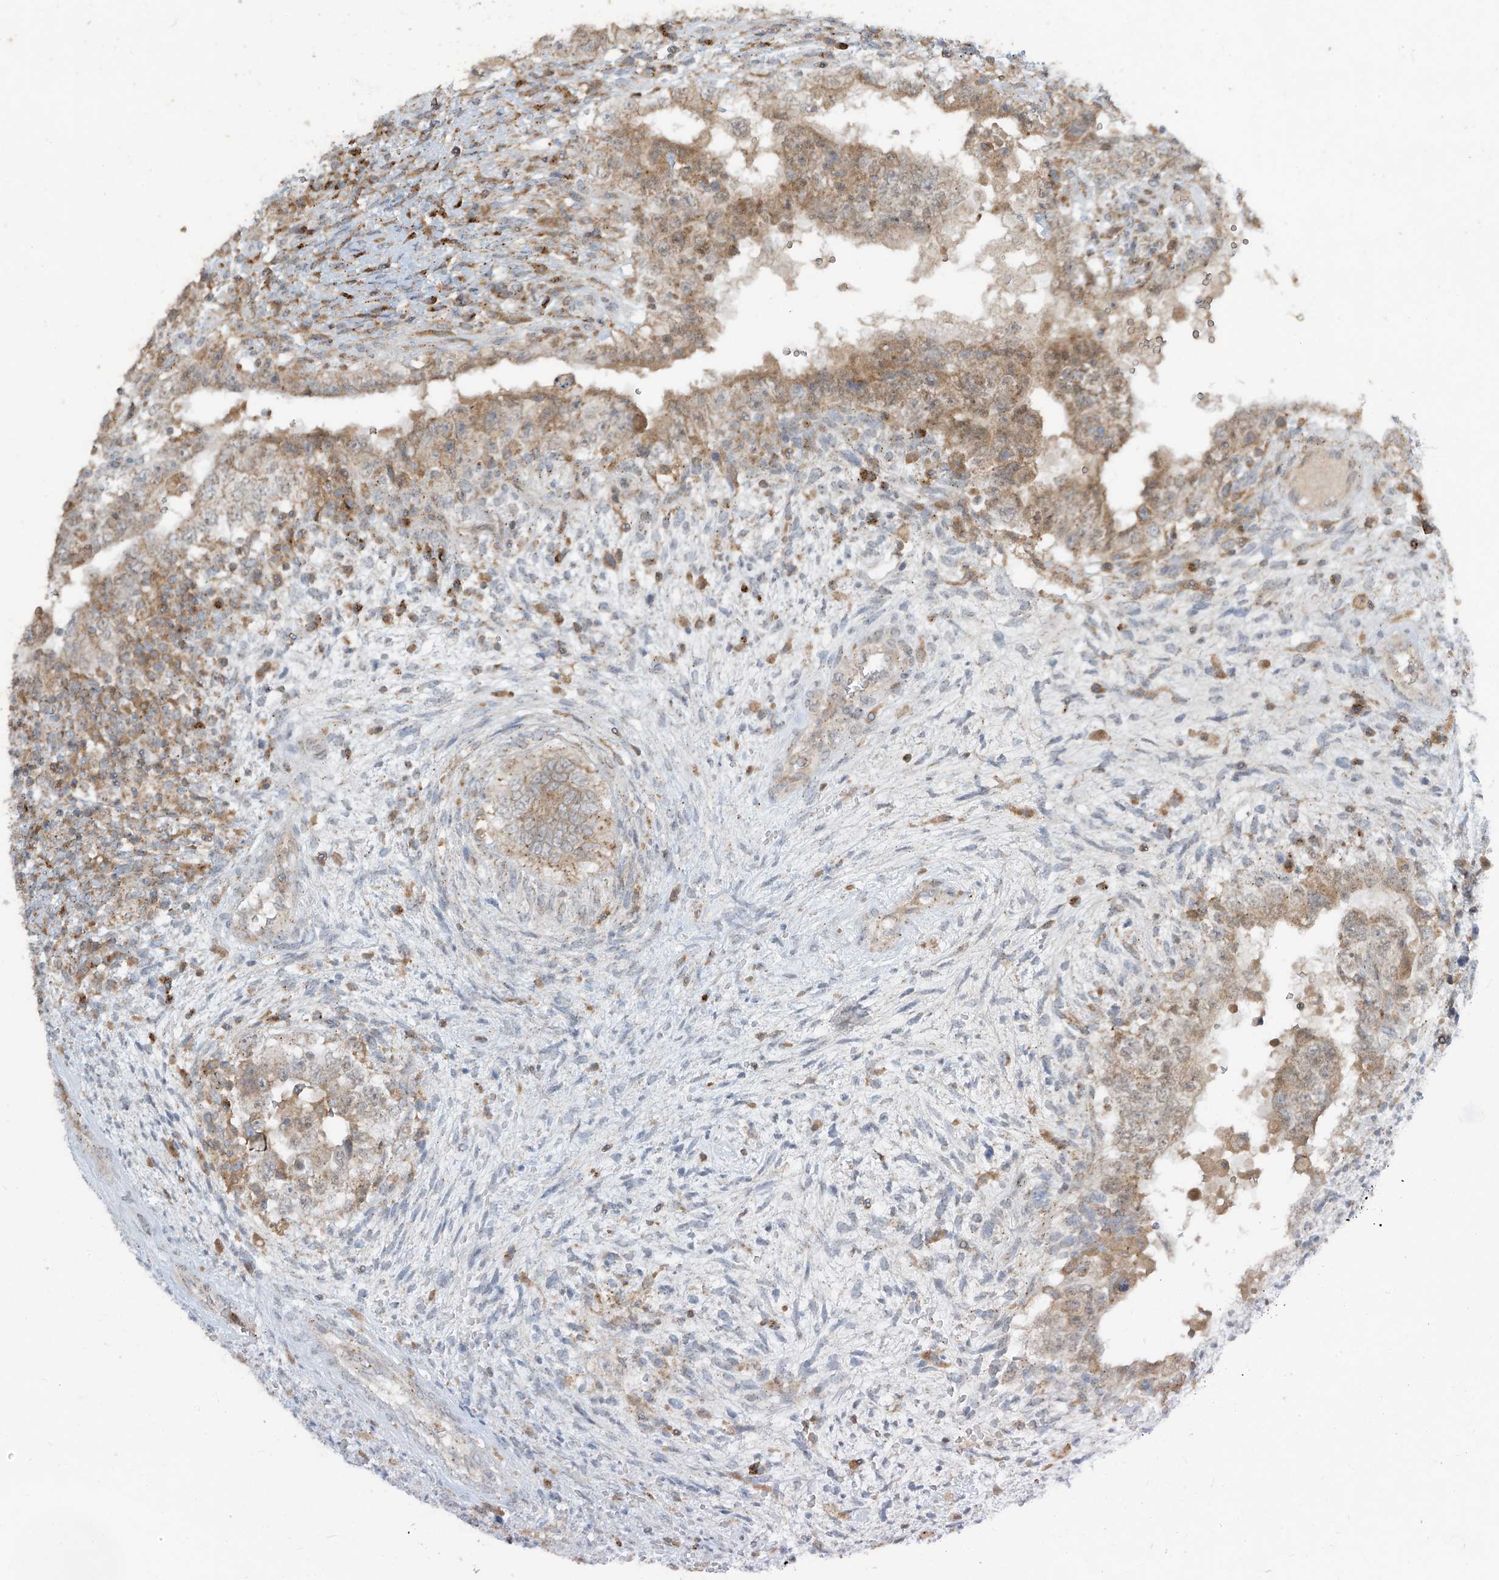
{"staining": {"intensity": "weak", "quantity": "25%-75%", "location": "cytoplasmic/membranous"}, "tissue": "testis cancer", "cell_type": "Tumor cells", "image_type": "cancer", "snomed": [{"axis": "morphology", "description": "Carcinoma, Embryonal, NOS"}, {"axis": "topography", "description": "Testis"}], "caption": "Tumor cells display weak cytoplasmic/membranous staining in about 25%-75% of cells in testis cancer.", "gene": "PARVG", "patient": {"sex": "male", "age": 26}}